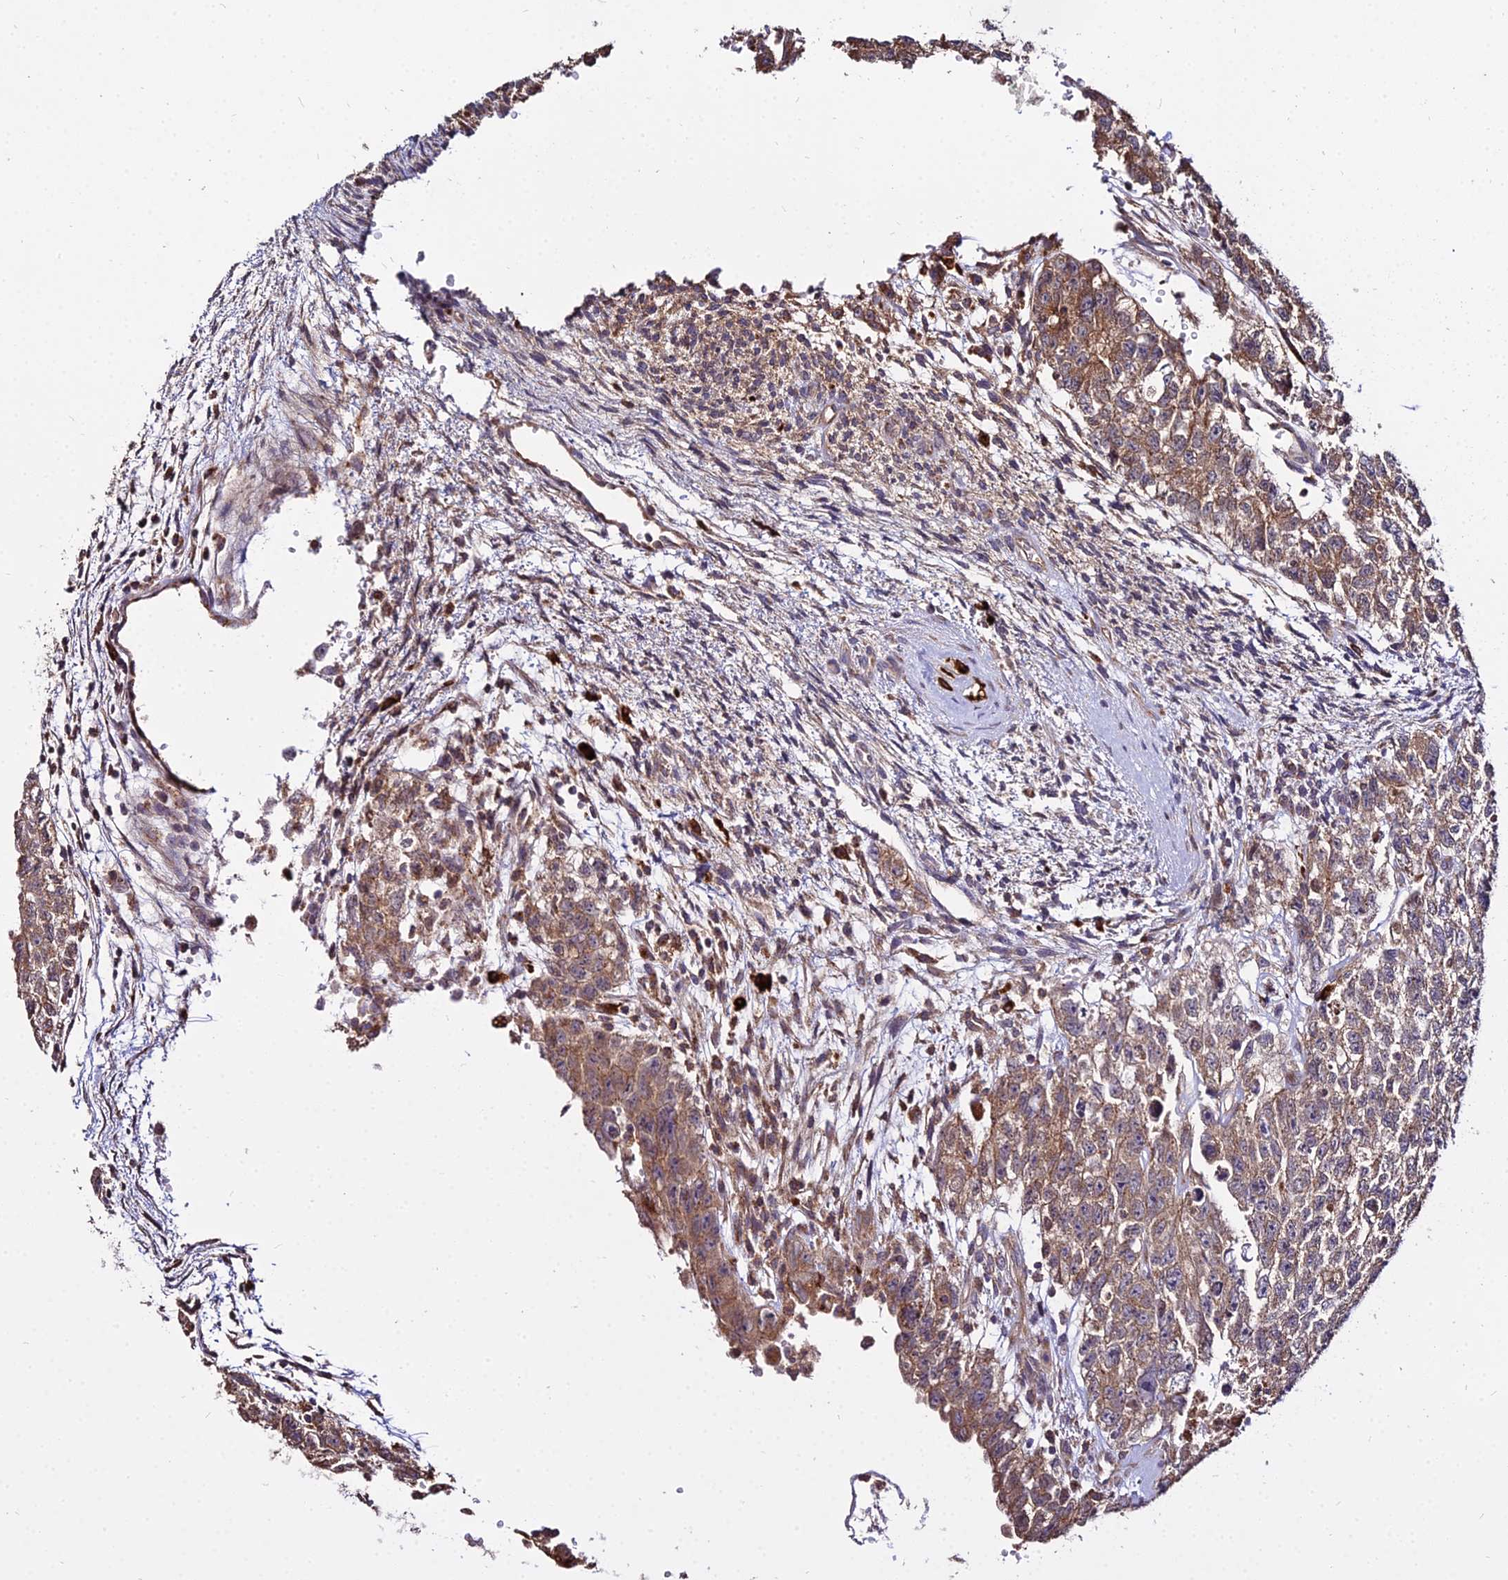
{"staining": {"intensity": "moderate", "quantity": "25%-75%", "location": "cytoplasmic/membranous"}, "tissue": "testis cancer", "cell_type": "Tumor cells", "image_type": "cancer", "snomed": [{"axis": "morphology", "description": "Carcinoma, Embryonal, NOS"}, {"axis": "topography", "description": "Testis"}], "caption": "High-power microscopy captured an immunohistochemistry photomicrograph of embryonal carcinoma (testis), revealing moderate cytoplasmic/membranous staining in approximately 25%-75% of tumor cells. (brown staining indicates protein expression, while blue staining denotes nuclei).", "gene": "PEX19", "patient": {"sex": "male", "age": 26}}